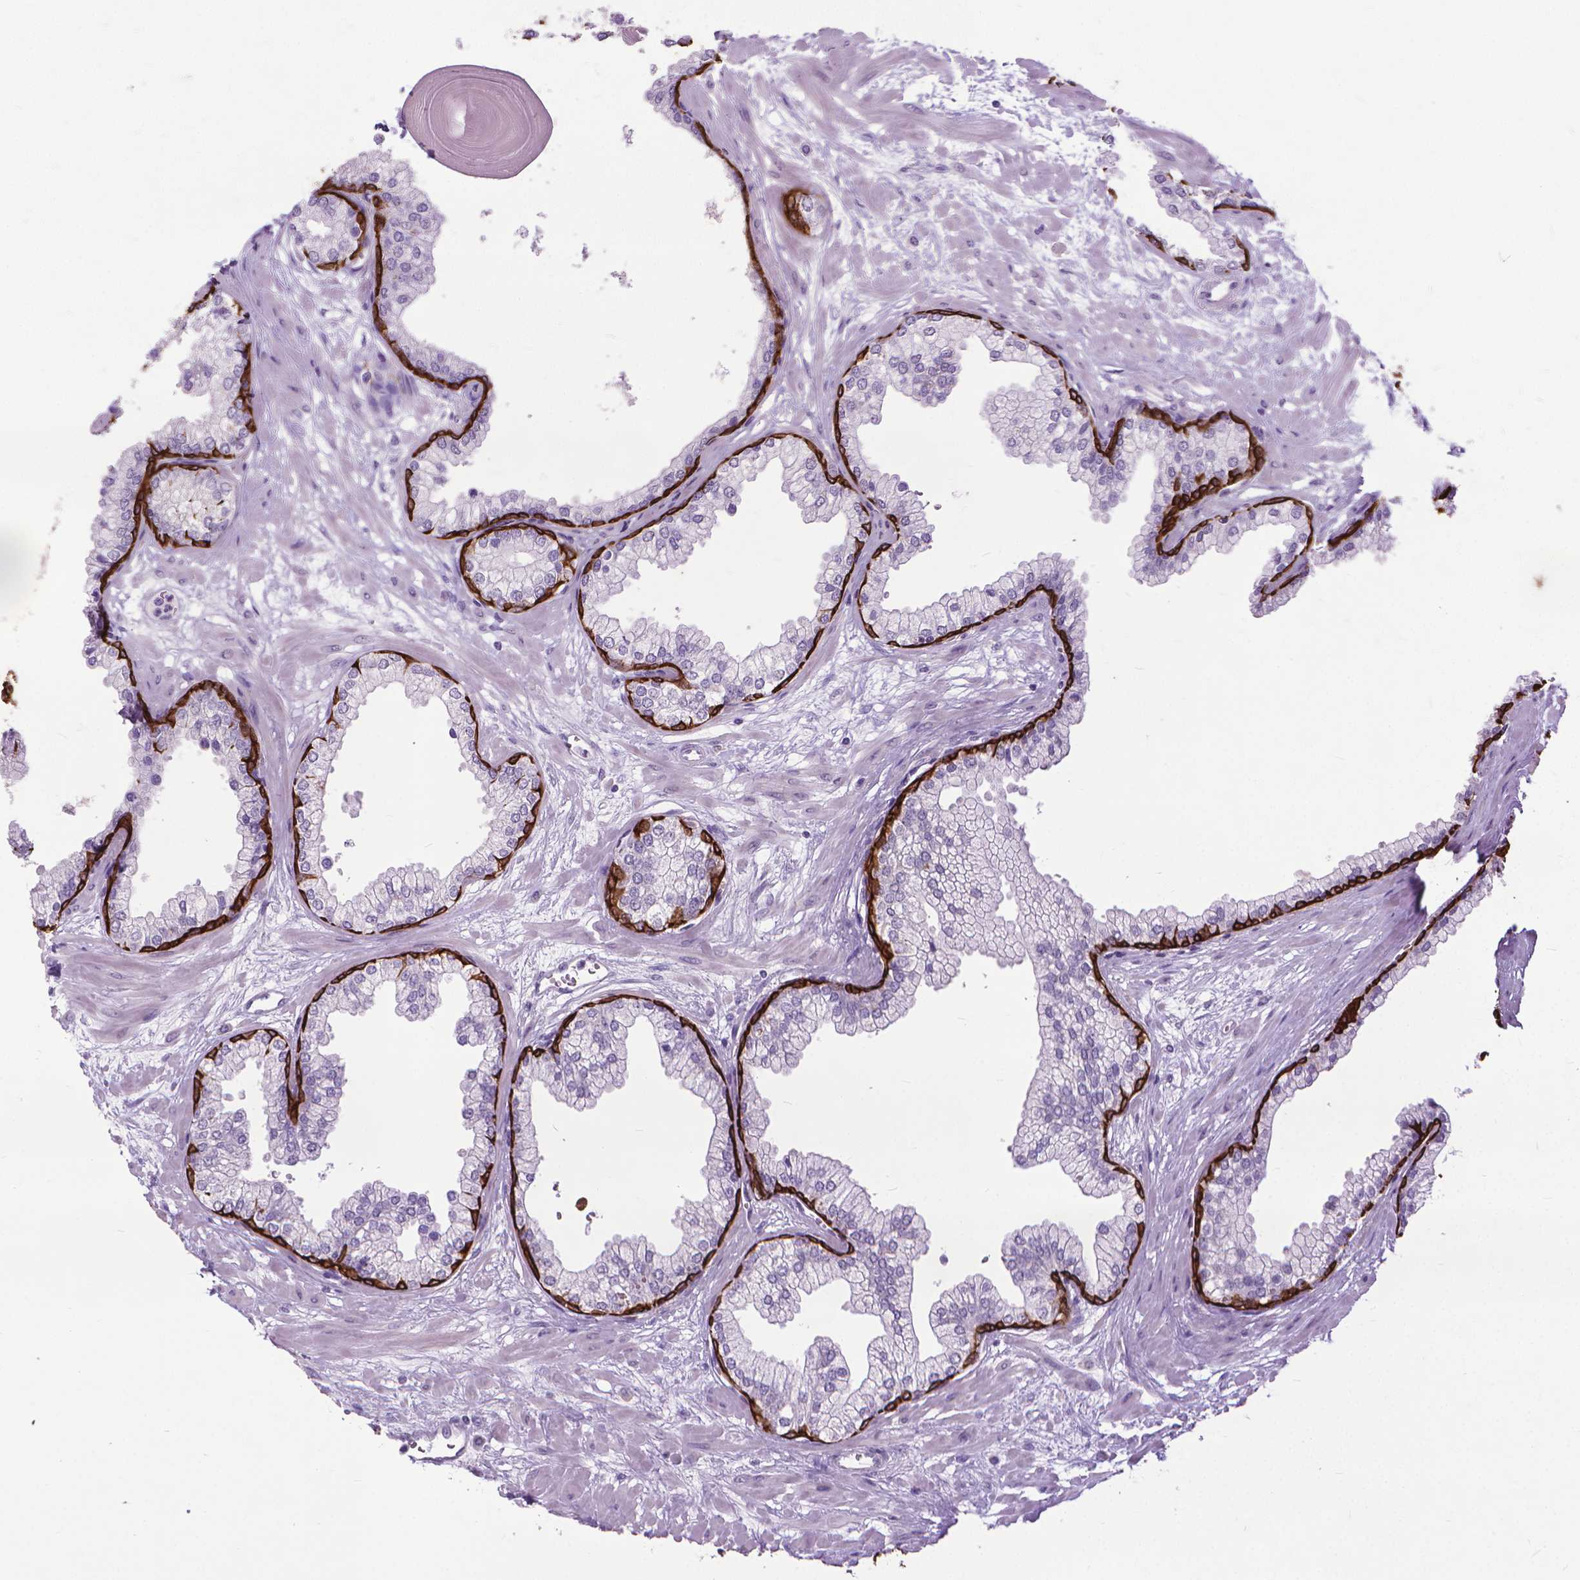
{"staining": {"intensity": "strong", "quantity": "25%-75%", "location": "cytoplasmic/membranous"}, "tissue": "prostate", "cell_type": "Glandular cells", "image_type": "normal", "snomed": [{"axis": "morphology", "description": "Normal tissue, NOS"}, {"axis": "topography", "description": "Prostate"}, {"axis": "topography", "description": "Peripheral nerve tissue"}], "caption": "Brown immunohistochemical staining in unremarkable human prostate exhibits strong cytoplasmic/membranous staining in approximately 25%-75% of glandular cells. The staining was performed using DAB (3,3'-diaminobenzidine) to visualize the protein expression in brown, while the nuclei were stained in blue with hematoxylin (Magnification: 20x).", "gene": "KRT5", "patient": {"sex": "male", "age": 61}}